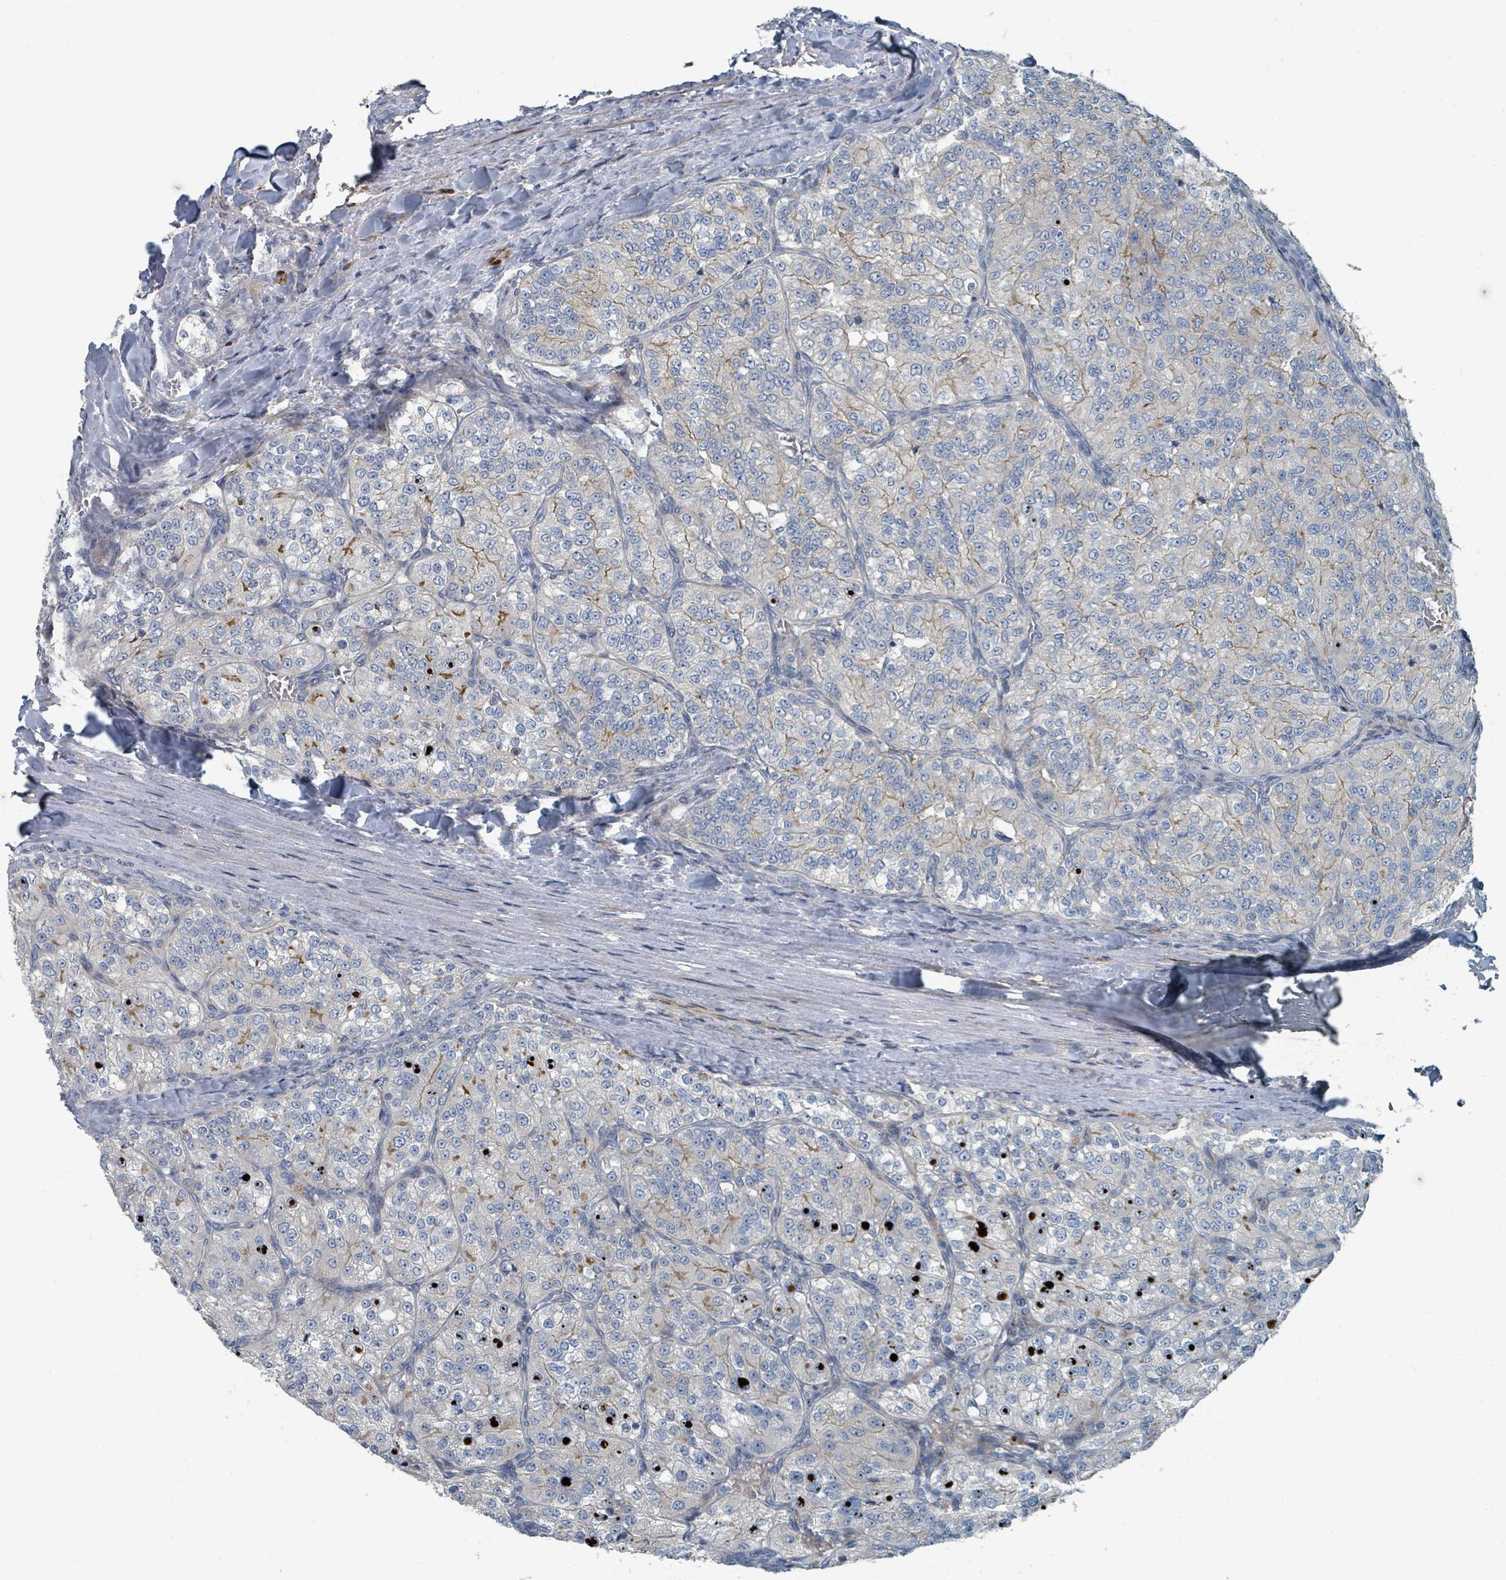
{"staining": {"intensity": "negative", "quantity": "none", "location": "none"}, "tissue": "renal cancer", "cell_type": "Tumor cells", "image_type": "cancer", "snomed": [{"axis": "morphology", "description": "Adenocarcinoma, NOS"}, {"axis": "topography", "description": "Kidney"}], "caption": "Immunohistochemistry (IHC) histopathology image of neoplastic tissue: renal cancer (adenocarcinoma) stained with DAB demonstrates no significant protein staining in tumor cells. (DAB immunohistochemistry (IHC) with hematoxylin counter stain).", "gene": "SLC44A5", "patient": {"sex": "female", "age": 63}}